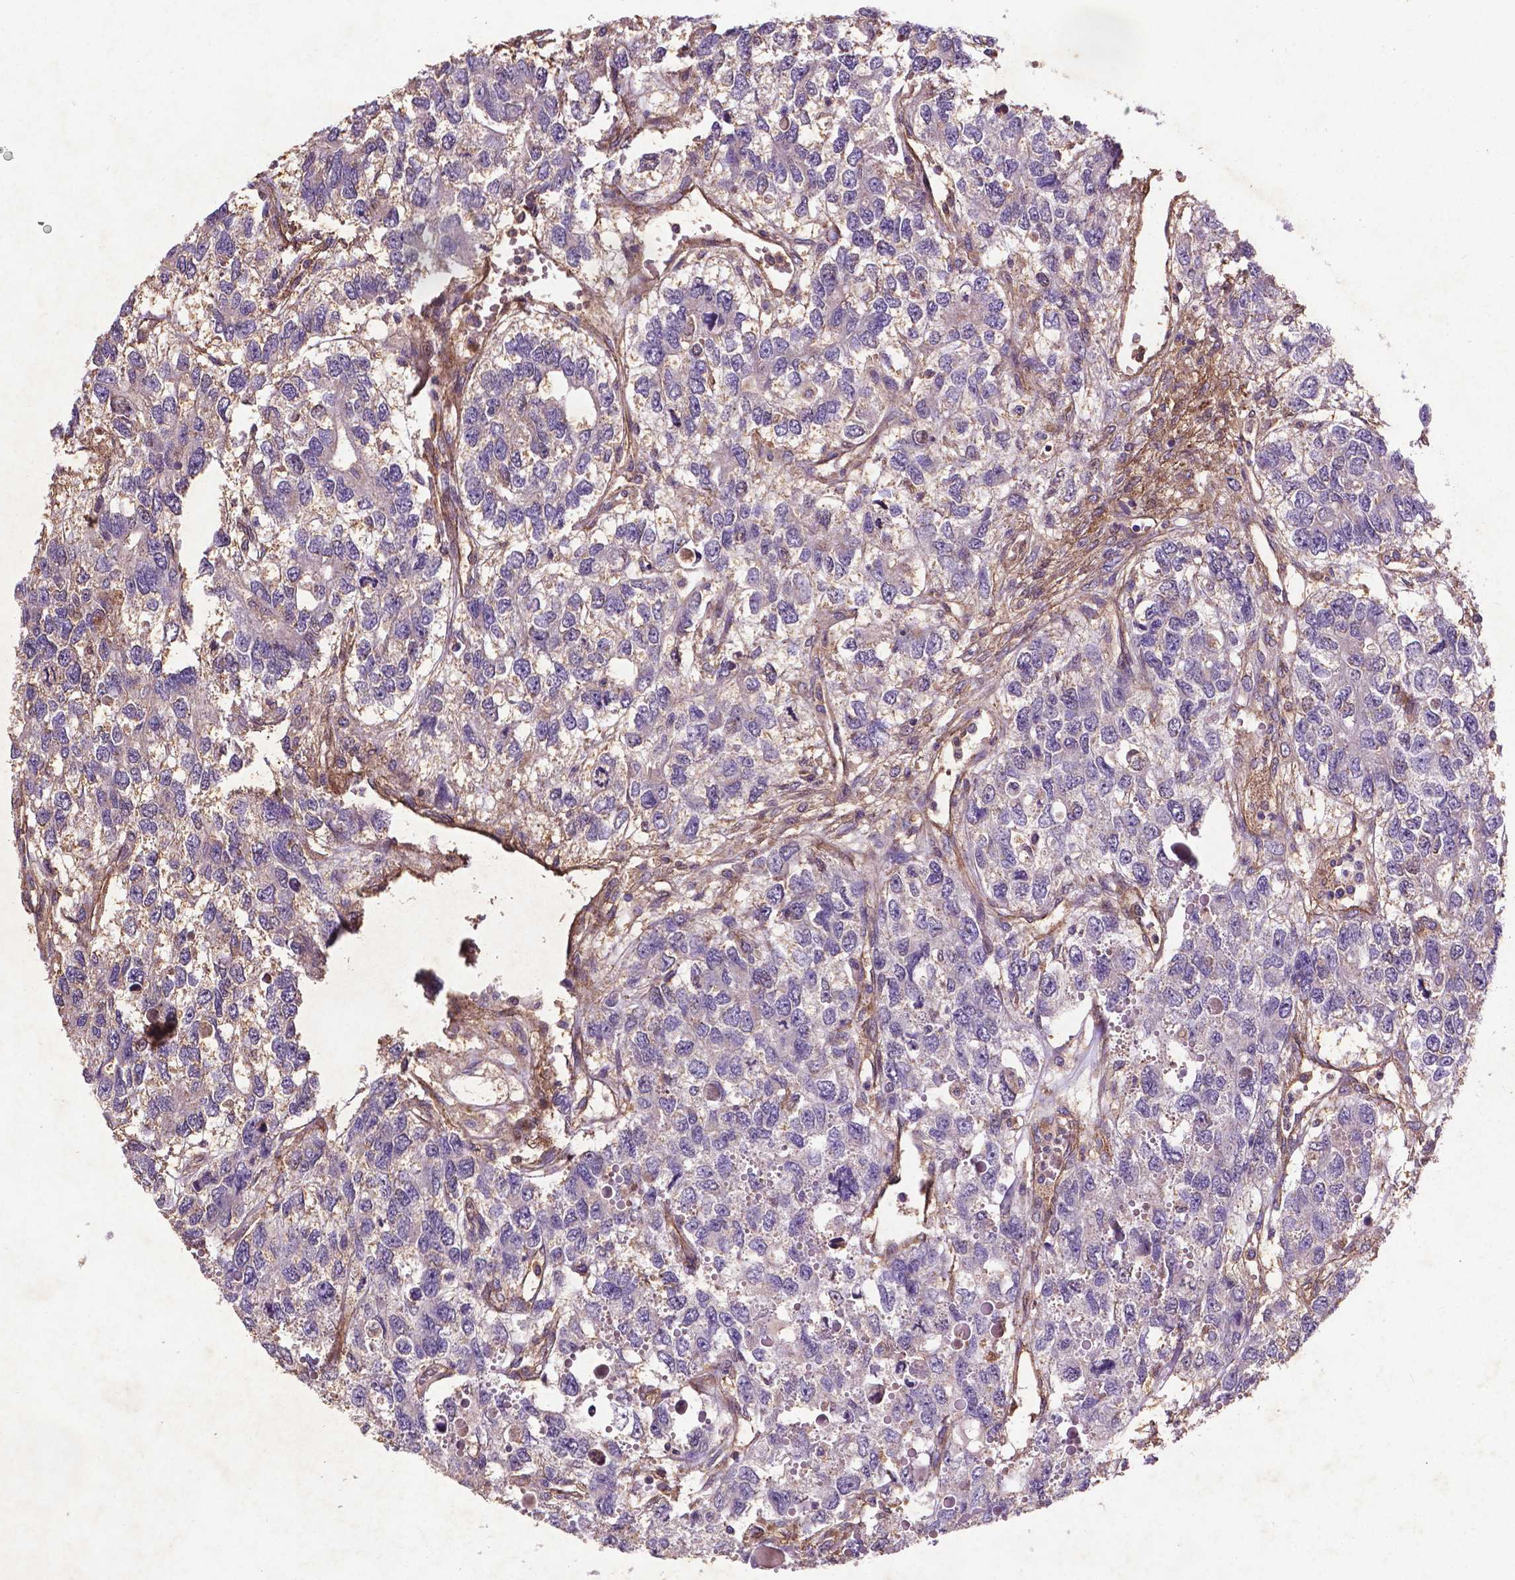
{"staining": {"intensity": "negative", "quantity": "none", "location": "none"}, "tissue": "testis cancer", "cell_type": "Tumor cells", "image_type": "cancer", "snomed": [{"axis": "morphology", "description": "Seminoma, NOS"}, {"axis": "topography", "description": "Testis"}], "caption": "Tumor cells are negative for brown protein staining in testis cancer. The staining is performed using DAB brown chromogen with nuclei counter-stained in using hematoxylin.", "gene": "RRAS", "patient": {"sex": "male", "age": 52}}